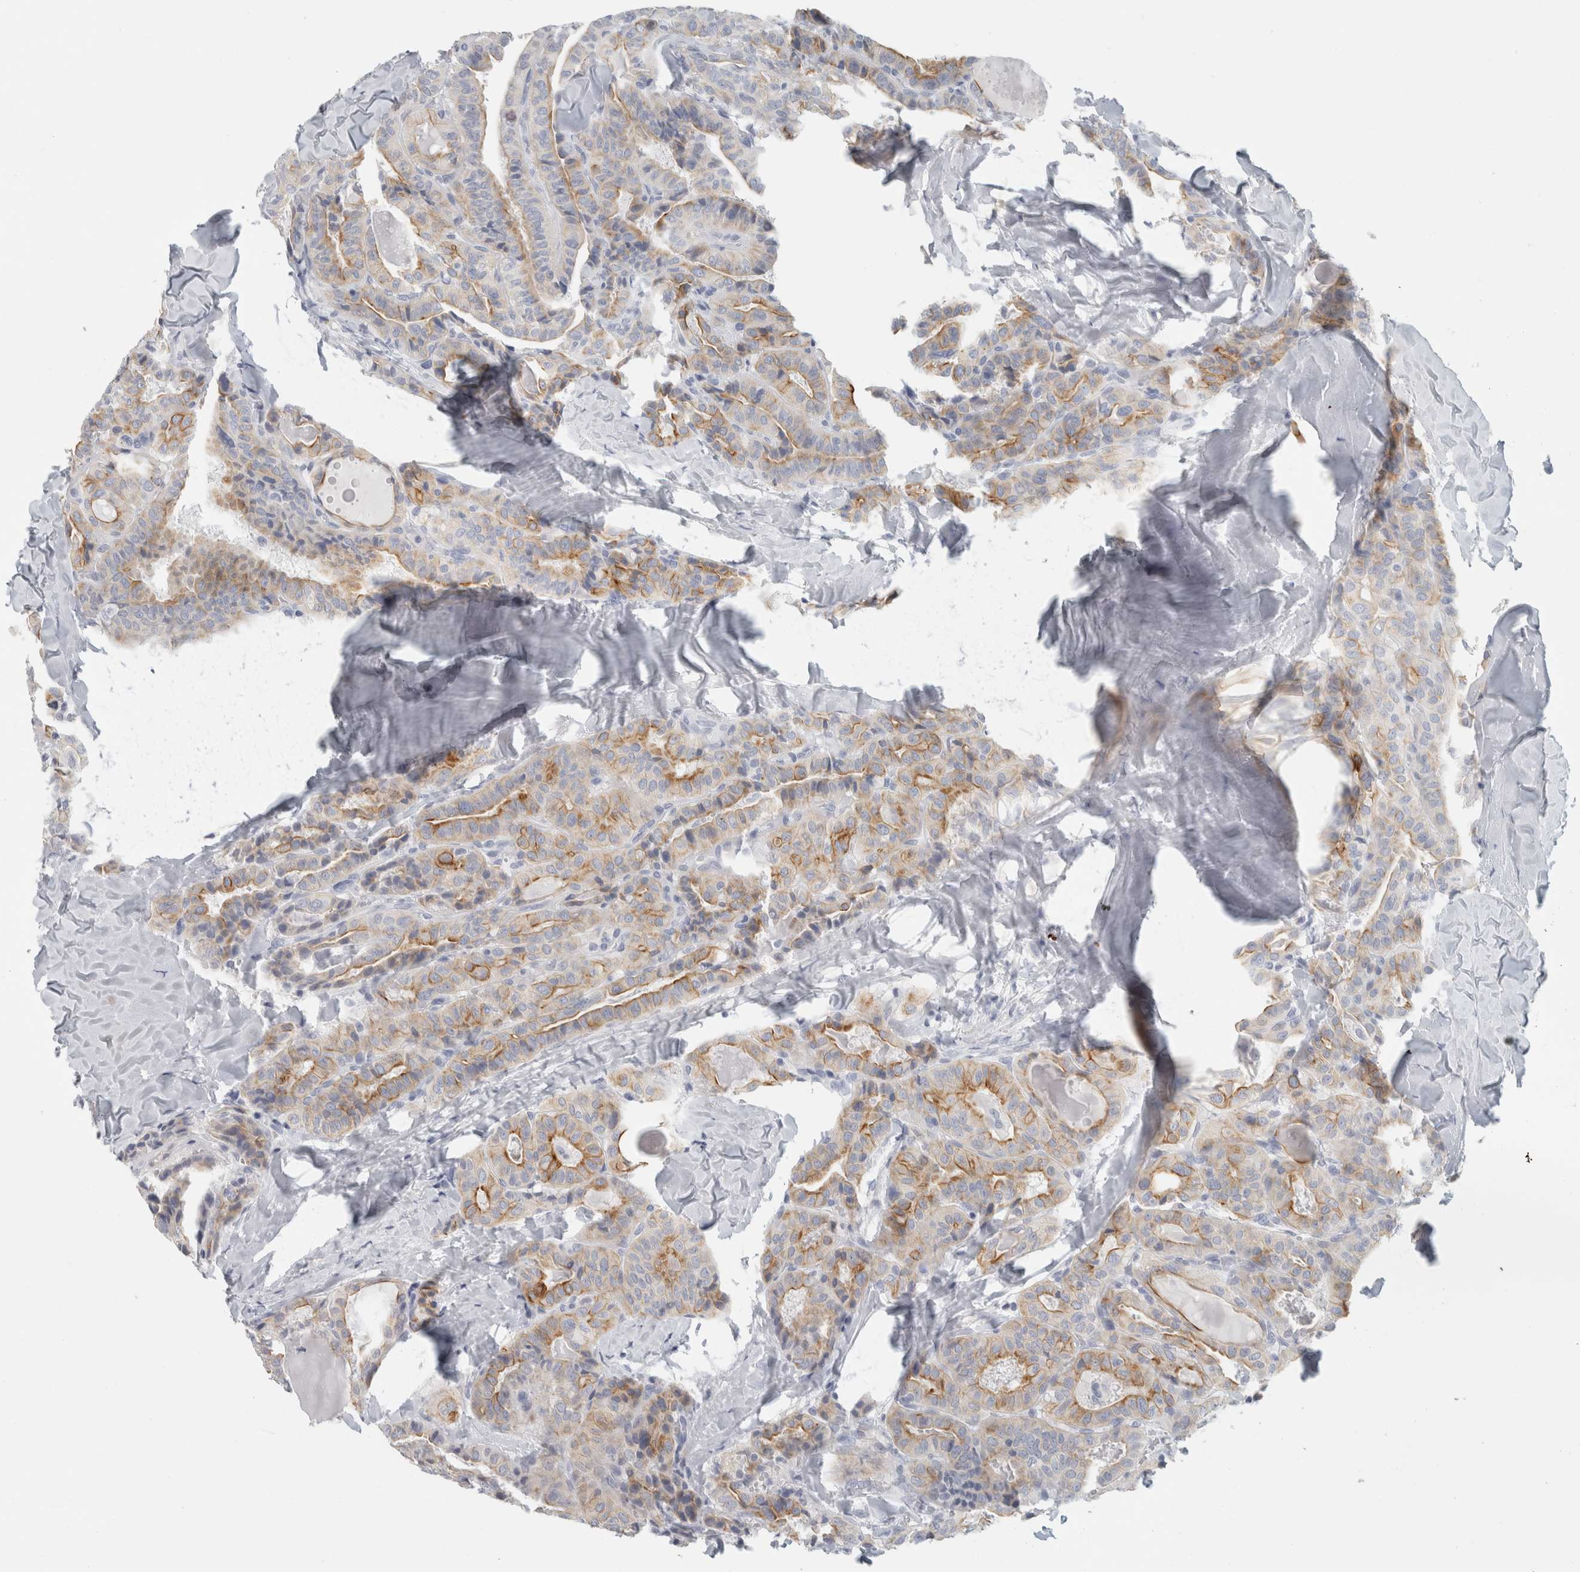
{"staining": {"intensity": "moderate", "quantity": "25%-75%", "location": "cytoplasmic/membranous"}, "tissue": "thyroid cancer", "cell_type": "Tumor cells", "image_type": "cancer", "snomed": [{"axis": "morphology", "description": "Papillary adenocarcinoma, NOS"}, {"axis": "topography", "description": "Thyroid gland"}], "caption": "IHC micrograph of neoplastic tissue: thyroid cancer (papillary adenocarcinoma) stained using IHC reveals medium levels of moderate protein expression localized specifically in the cytoplasmic/membranous of tumor cells, appearing as a cytoplasmic/membranous brown color.", "gene": "SLC28A3", "patient": {"sex": "male", "age": 77}}